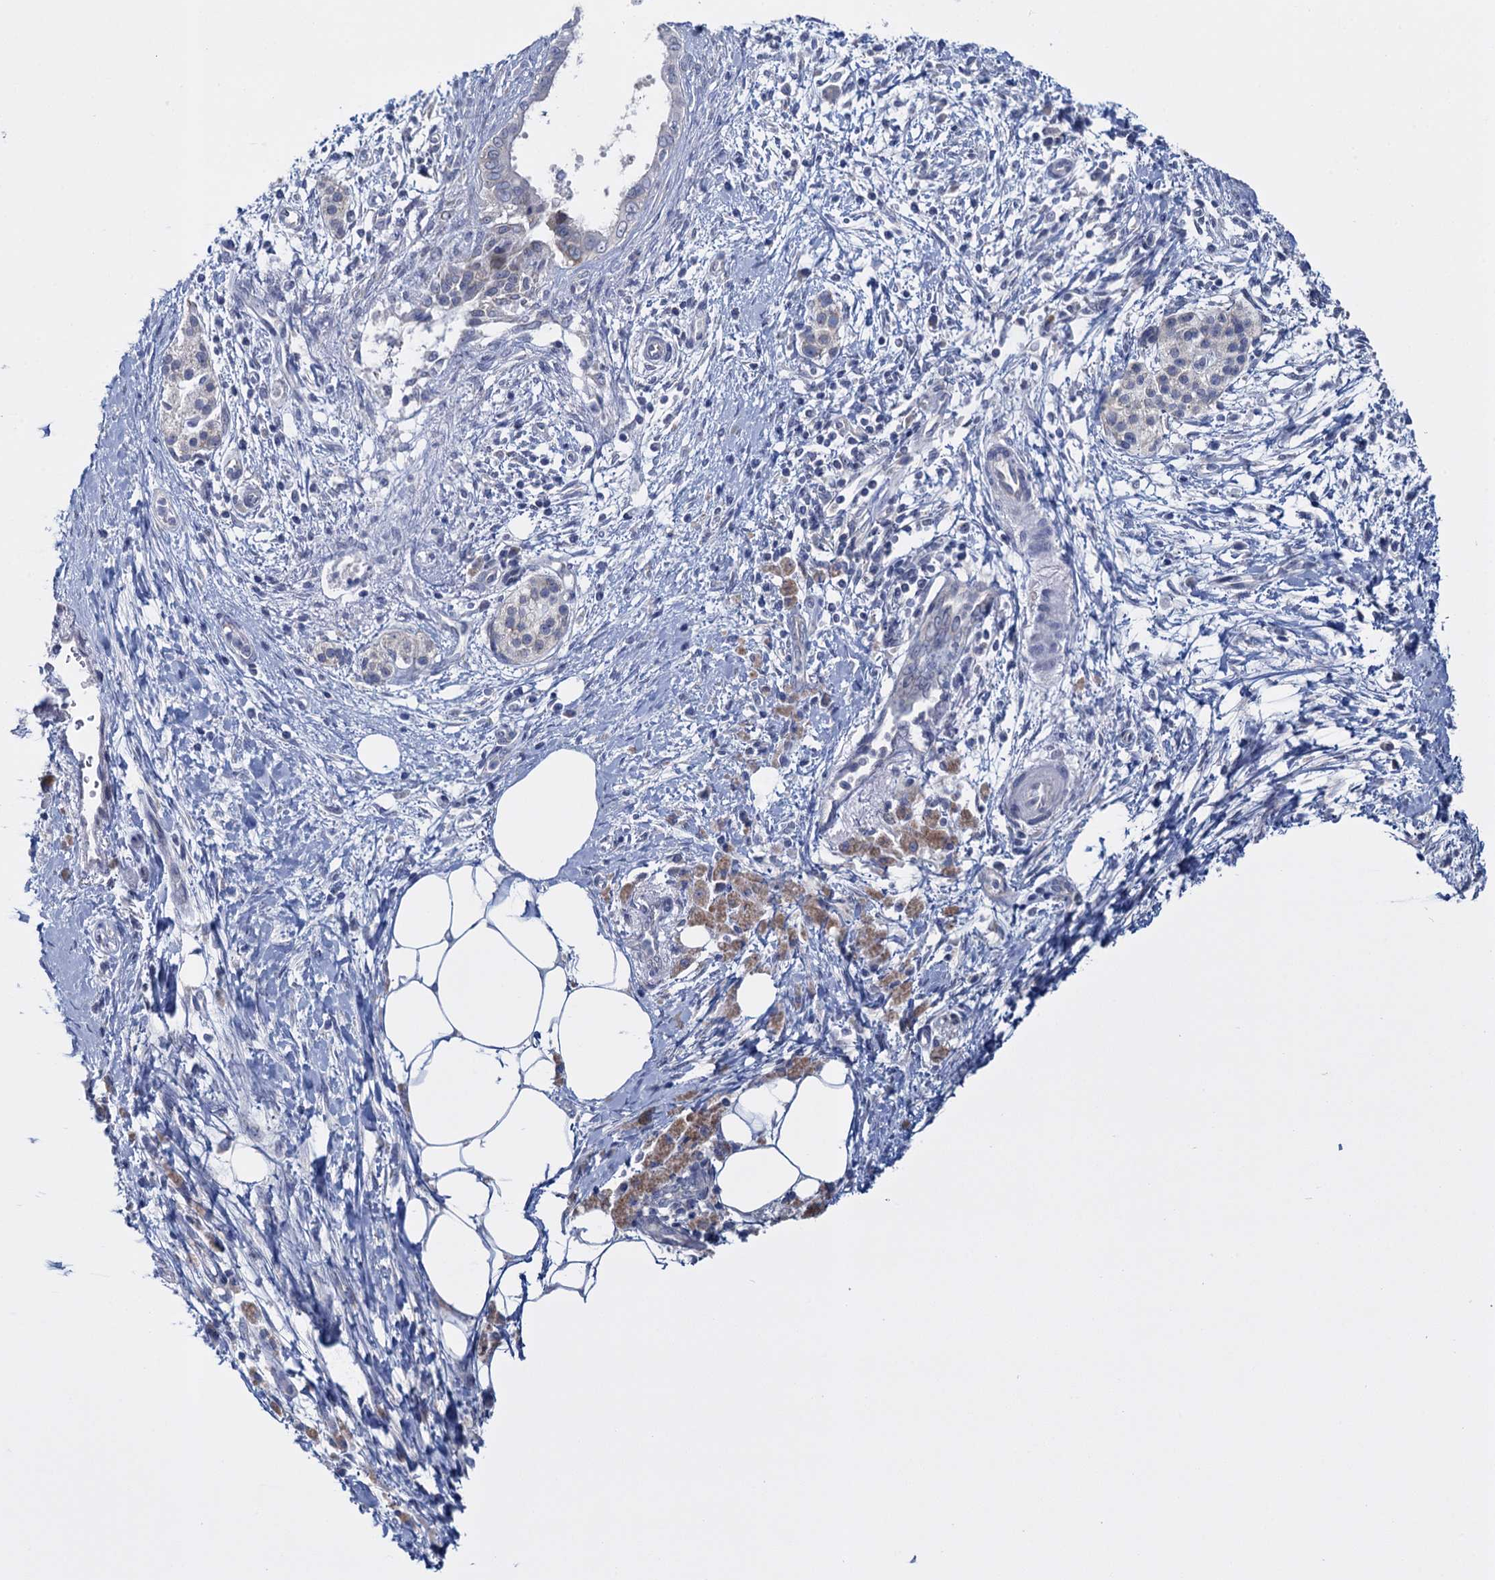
{"staining": {"intensity": "weak", "quantity": "<25%", "location": "cytoplasmic/membranous"}, "tissue": "pancreatic cancer", "cell_type": "Tumor cells", "image_type": "cancer", "snomed": [{"axis": "morphology", "description": "Adenocarcinoma, NOS"}, {"axis": "topography", "description": "Pancreas"}], "caption": "Immunohistochemical staining of human adenocarcinoma (pancreatic) displays no significant positivity in tumor cells.", "gene": "GSTM2", "patient": {"sex": "male", "age": 58}}